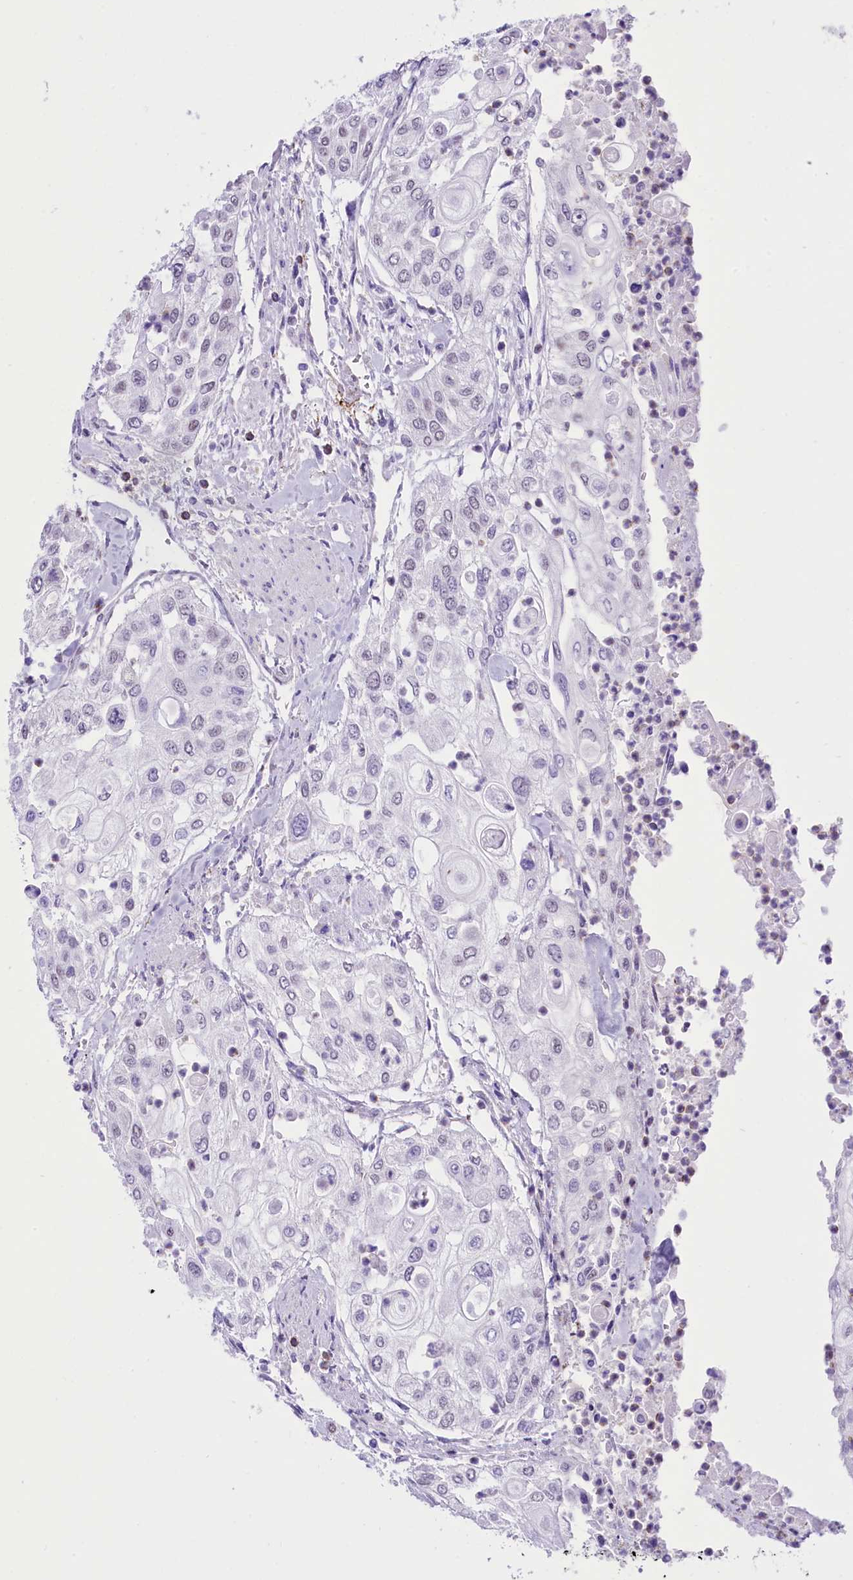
{"staining": {"intensity": "negative", "quantity": "none", "location": "none"}, "tissue": "urothelial cancer", "cell_type": "Tumor cells", "image_type": "cancer", "snomed": [{"axis": "morphology", "description": "Urothelial carcinoma, High grade"}, {"axis": "topography", "description": "Urinary bladder"}], "caption": "Tumor cells are negative for protein expression in human urothelial cancer.", "gene": "RPS6KB1", "patient": {"sex": "female", "age": 79}}